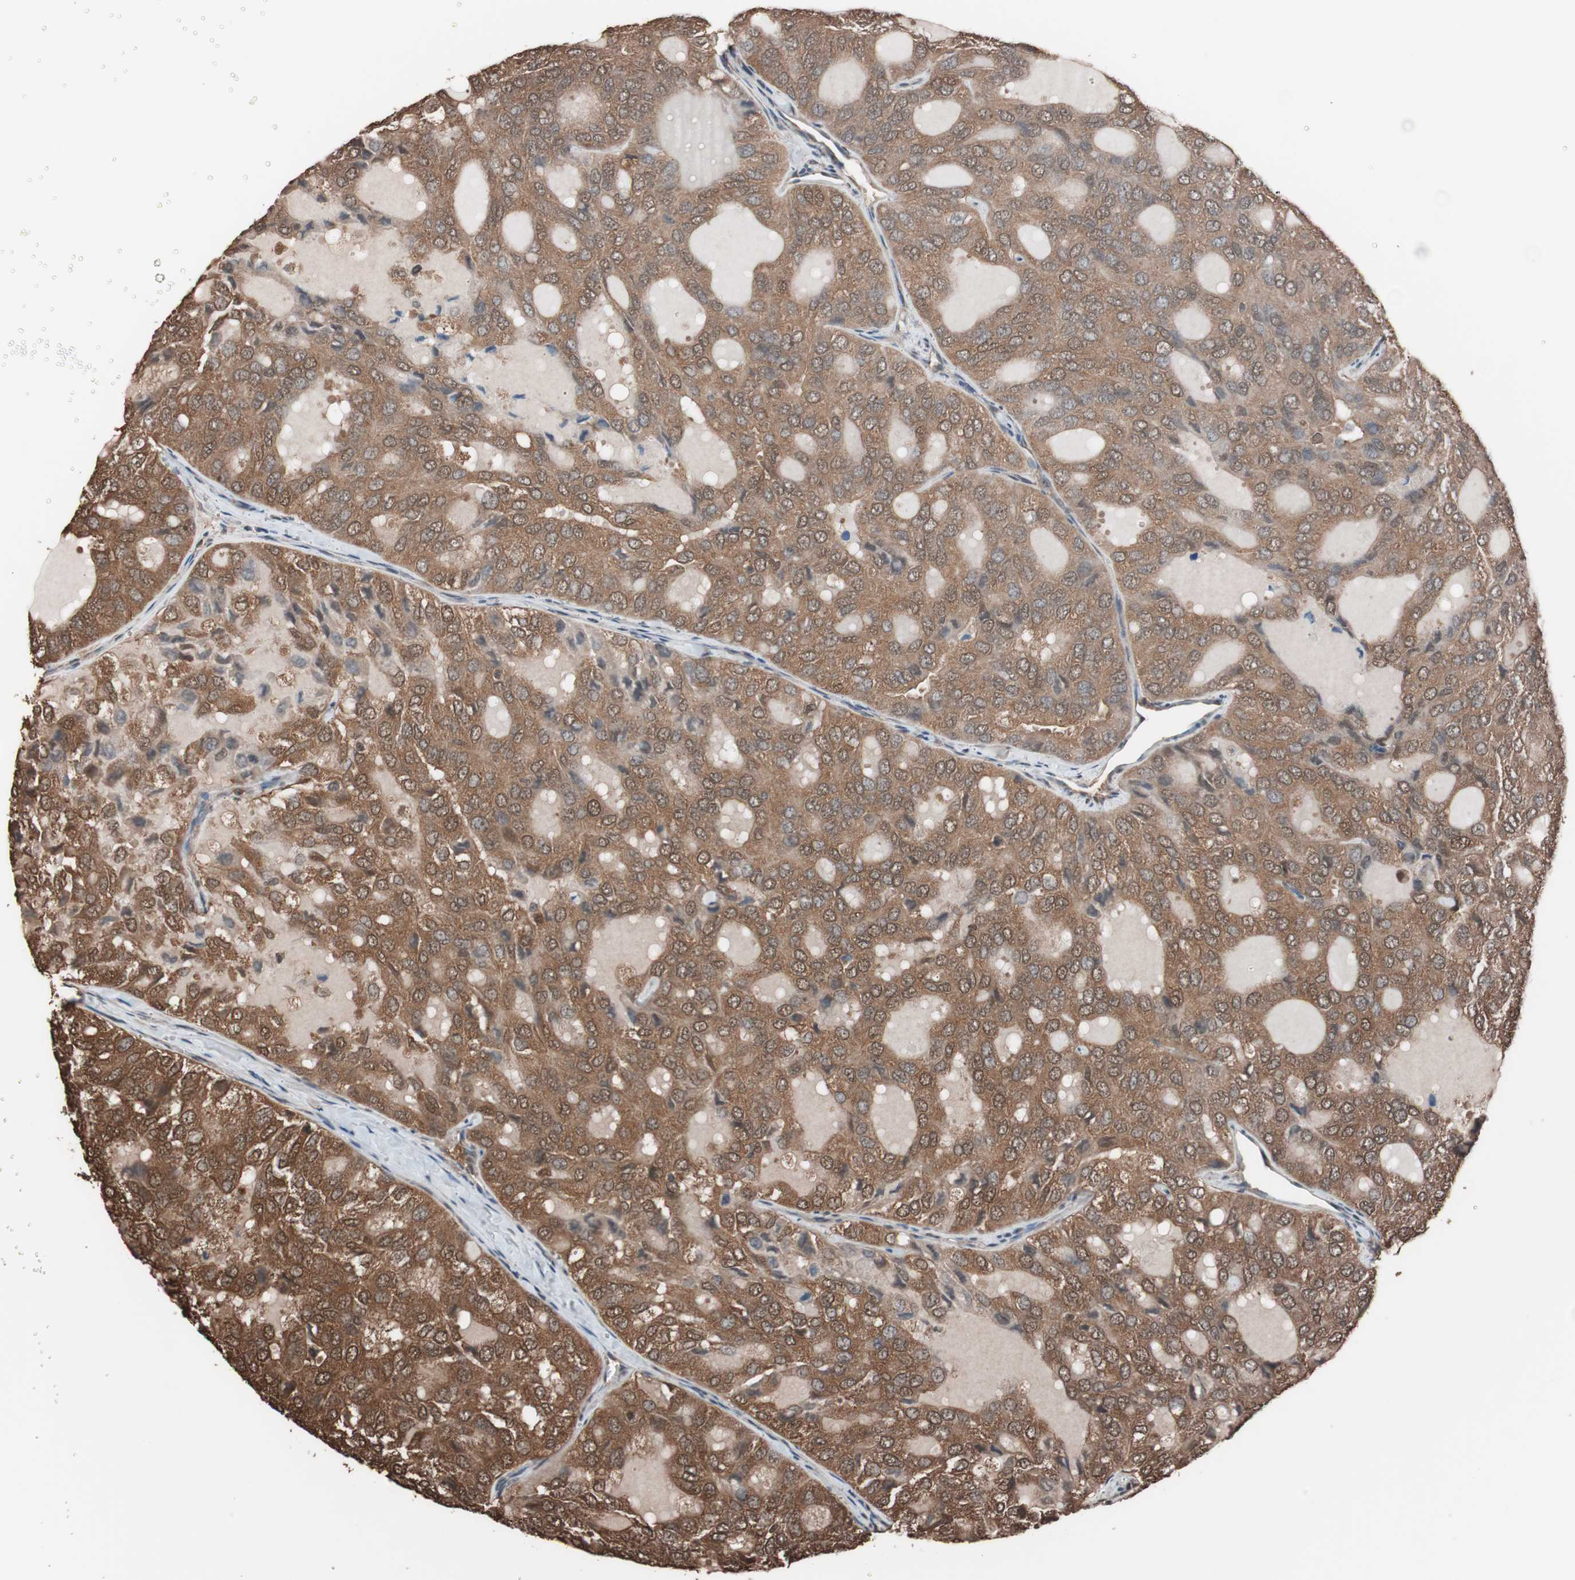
{"staining": {"intensity": "strong", "quantity": ">75%", "location": "cytoplasmic/membranous,nuclear"}, "tissue": "thyroid cancer", "cell_type": "Tumor cells", "image_type": "cancer", "snomed": [{"axis": "morphology", "description": "Follicular adenoma carcinoma, NOS"}, {"axis": "topography", "description": "Thyroid gland"}], "caption": "This is a histology image of immunohistochemistry (IHC) staining of thyroid follicular adenoma carcinoma, which shows strong staining in the cytoplasmic/membranous and nuclear of tumor cells.", "gene": "CALM2", "patient": {"sex": "male", "age": 75}}